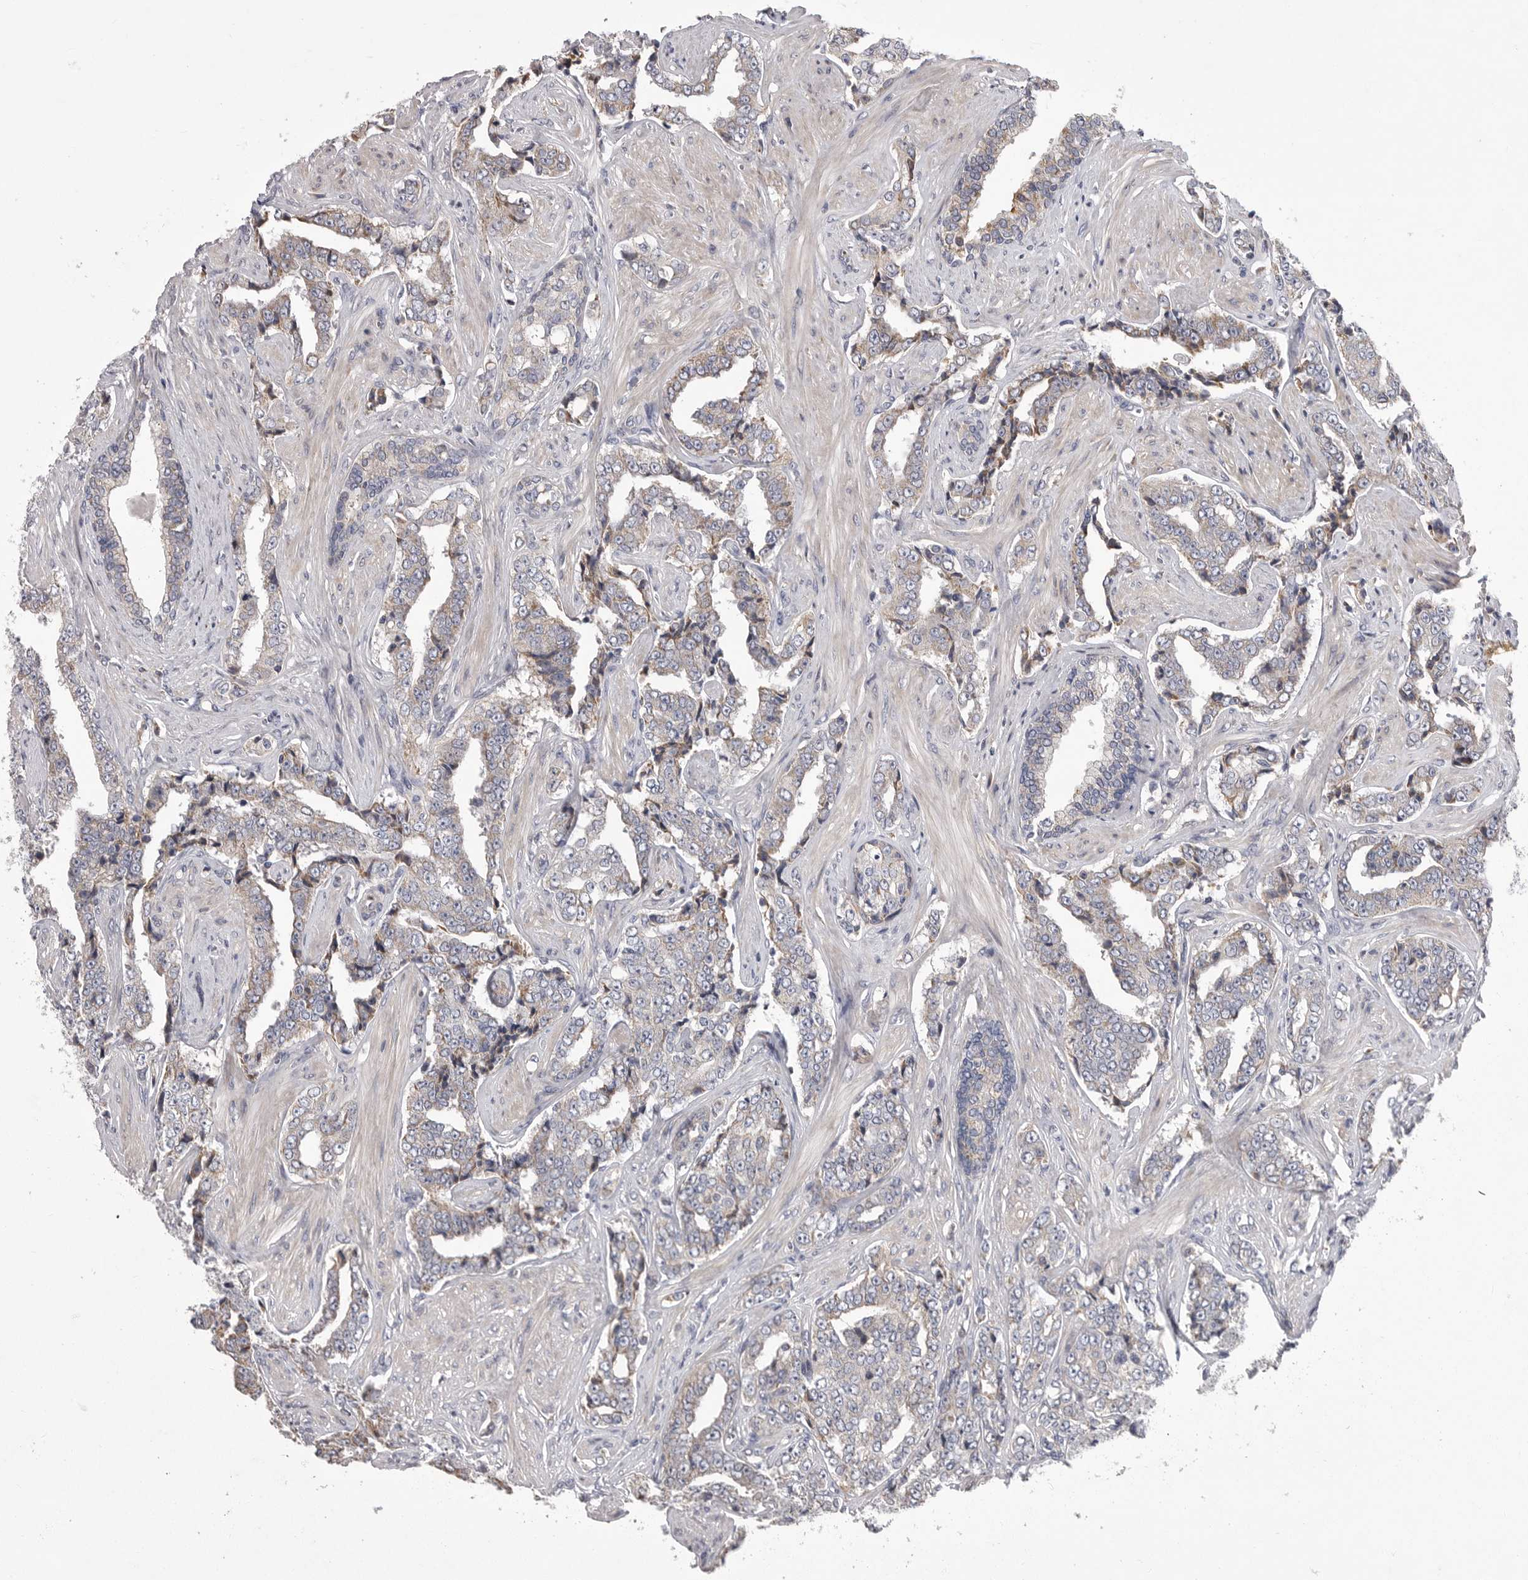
{"staining": {"intensity": "weak", "quantity": "<25%", "location": "cytoplasmic/membranous"}, "tissue": "prostate cancer", "cell_type": "Tumor cells", "image_type": "cancer", "snomed": [{"axis": "morphology", "description": "Adenocarcinoma, High grade"}, {"axis": "topography", "description": "Prostate"}], "caption": "Prostate cancer was stained to show a protein in brown. There is no significant staining in tumor cells.", "gene": "CRP", "patient": {"sex": "male", "age": 71}}